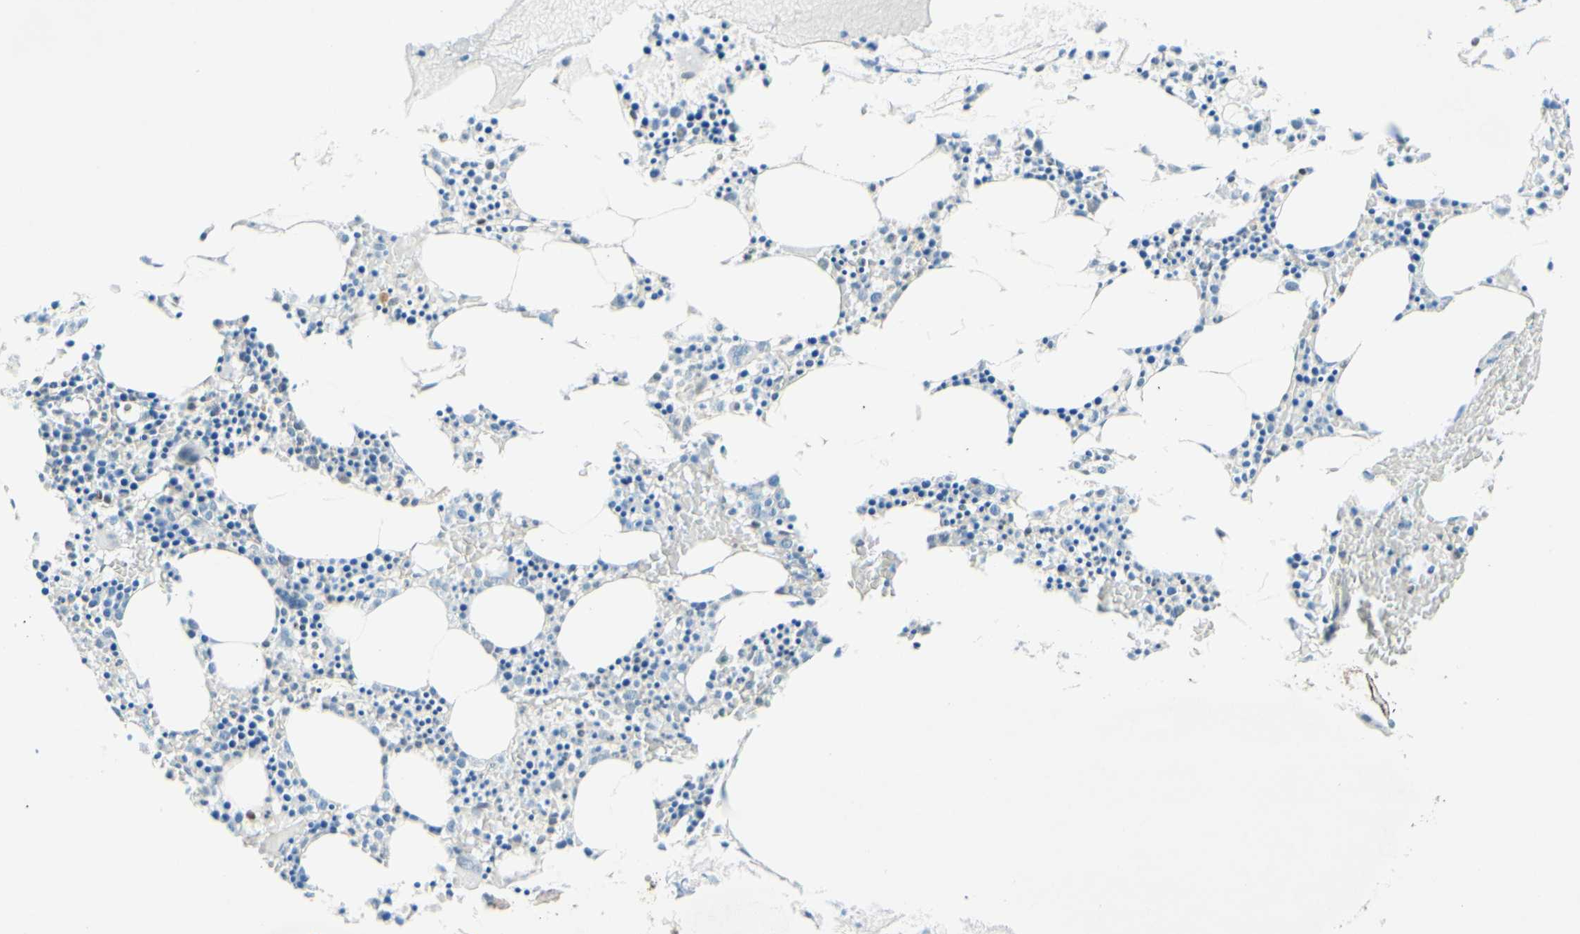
{"staining": {"intensity": "moderate", "quantity": "<25%", "location": "cytoplasmic/membranous"}, "tissue": "bone marrow", "cell_type": "Hematopoietic cells", "image_type": "normal", "snomed": [{"axis": "morphology", "description": "Normal tissue, NOS"}, {"axis": "morphology", "description": "Inflammation, NOS"}, {"axis": "topography", "description": "Bone marrow"}], "caption": "Moderate cytoplasmic/membranous positivity for a protein is present in approximately <25% of hematopoietic cells of normal bone marrow using immunohistochemistry.", "gene": "POLB", "patient": {"sex": "male", "age": 14}}